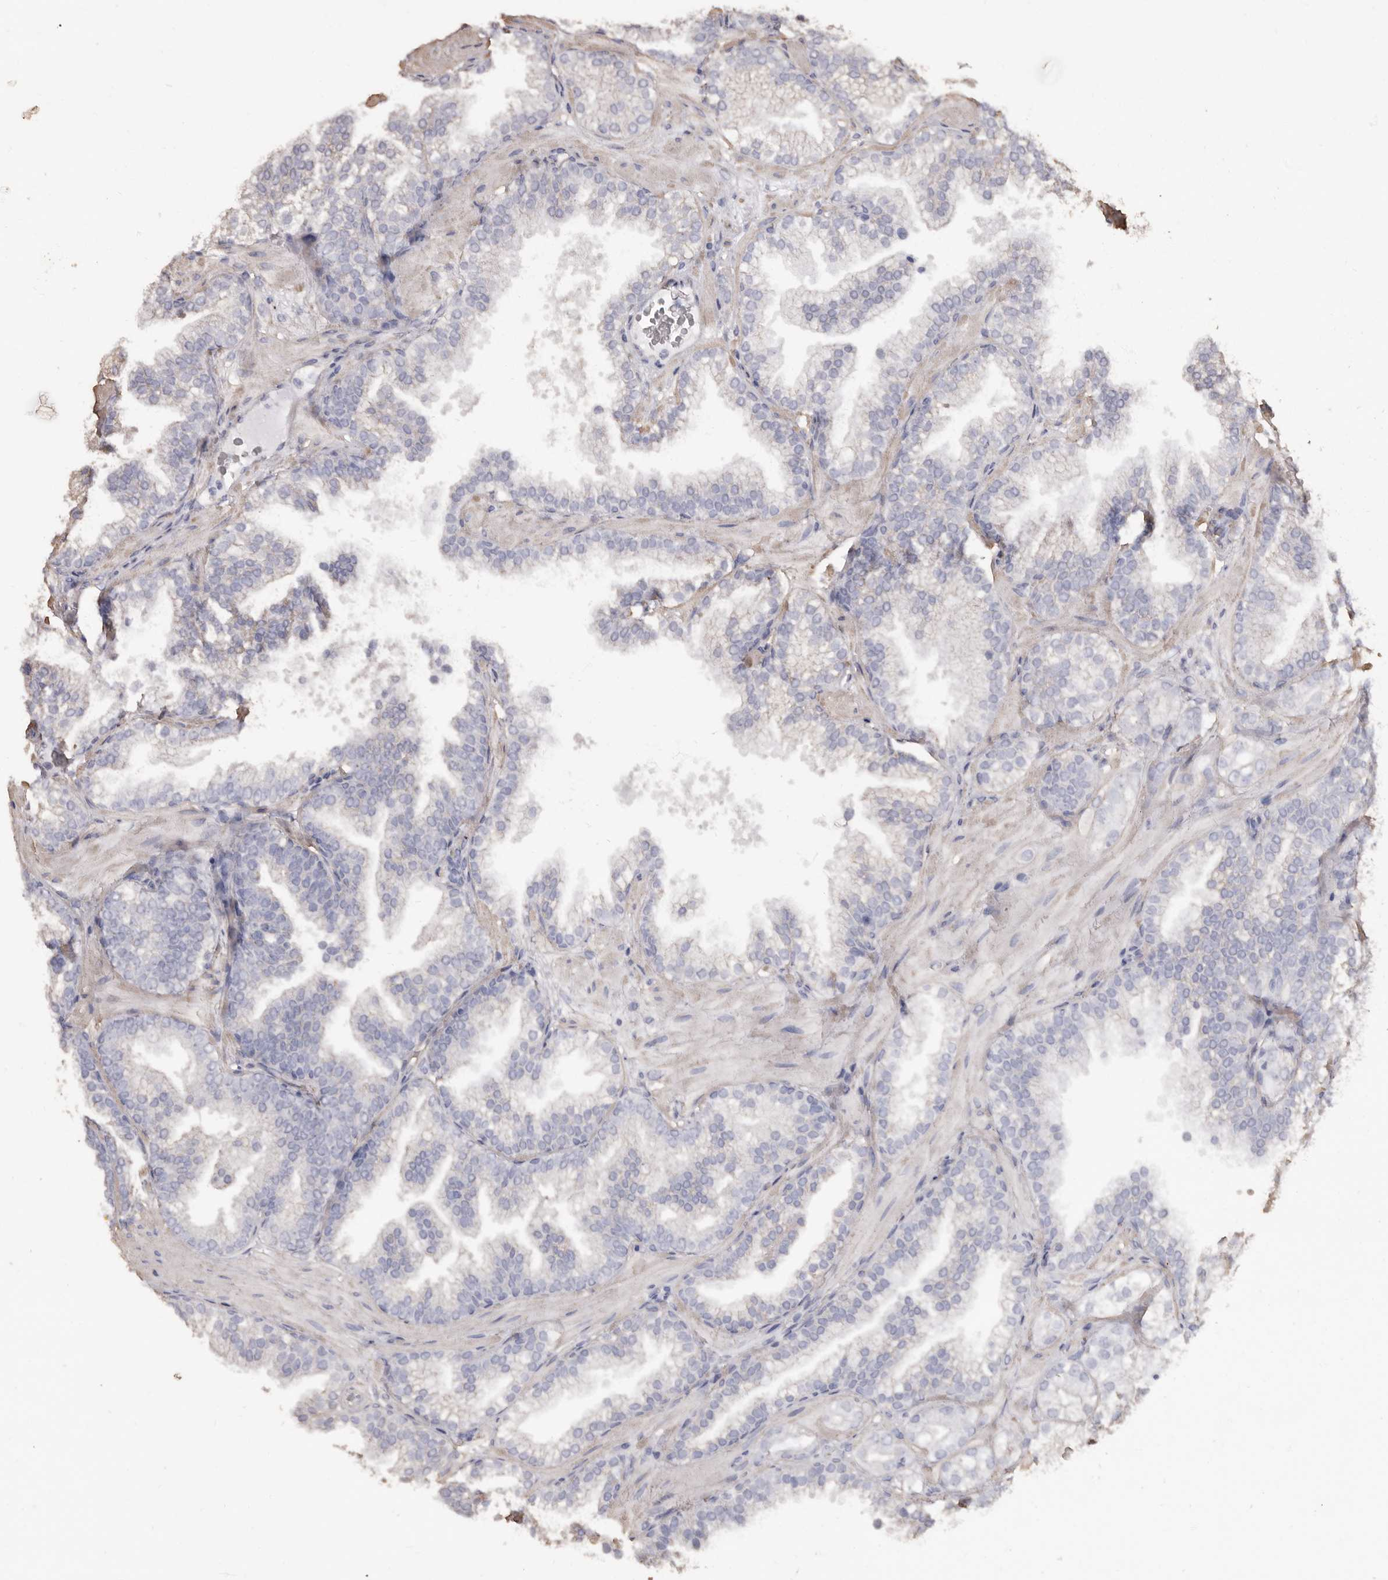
{"staining": {"intensity": "negative", "quantity": "none", "location": "none"}, "tissue": "prostate cancer", "cell_type": "Tumor cells", "image_type": "cancer", "snomed": [{"axis": "morphology", "description": "Adenocarcinoma, High grade"}, {"axis": "topography", "description": "Prostate"}], "caption": "High power microscopy histopathology image of an immunohistochemistry photomicrograph of prostate cancer, revealing no significant expression in tumor cells. (DAB immunohistochemistry (IHC) visualized using brightfield microscopy, high magnification).", "gene": "COQ8B", "patient": {"sex": "male", "age": 58}}